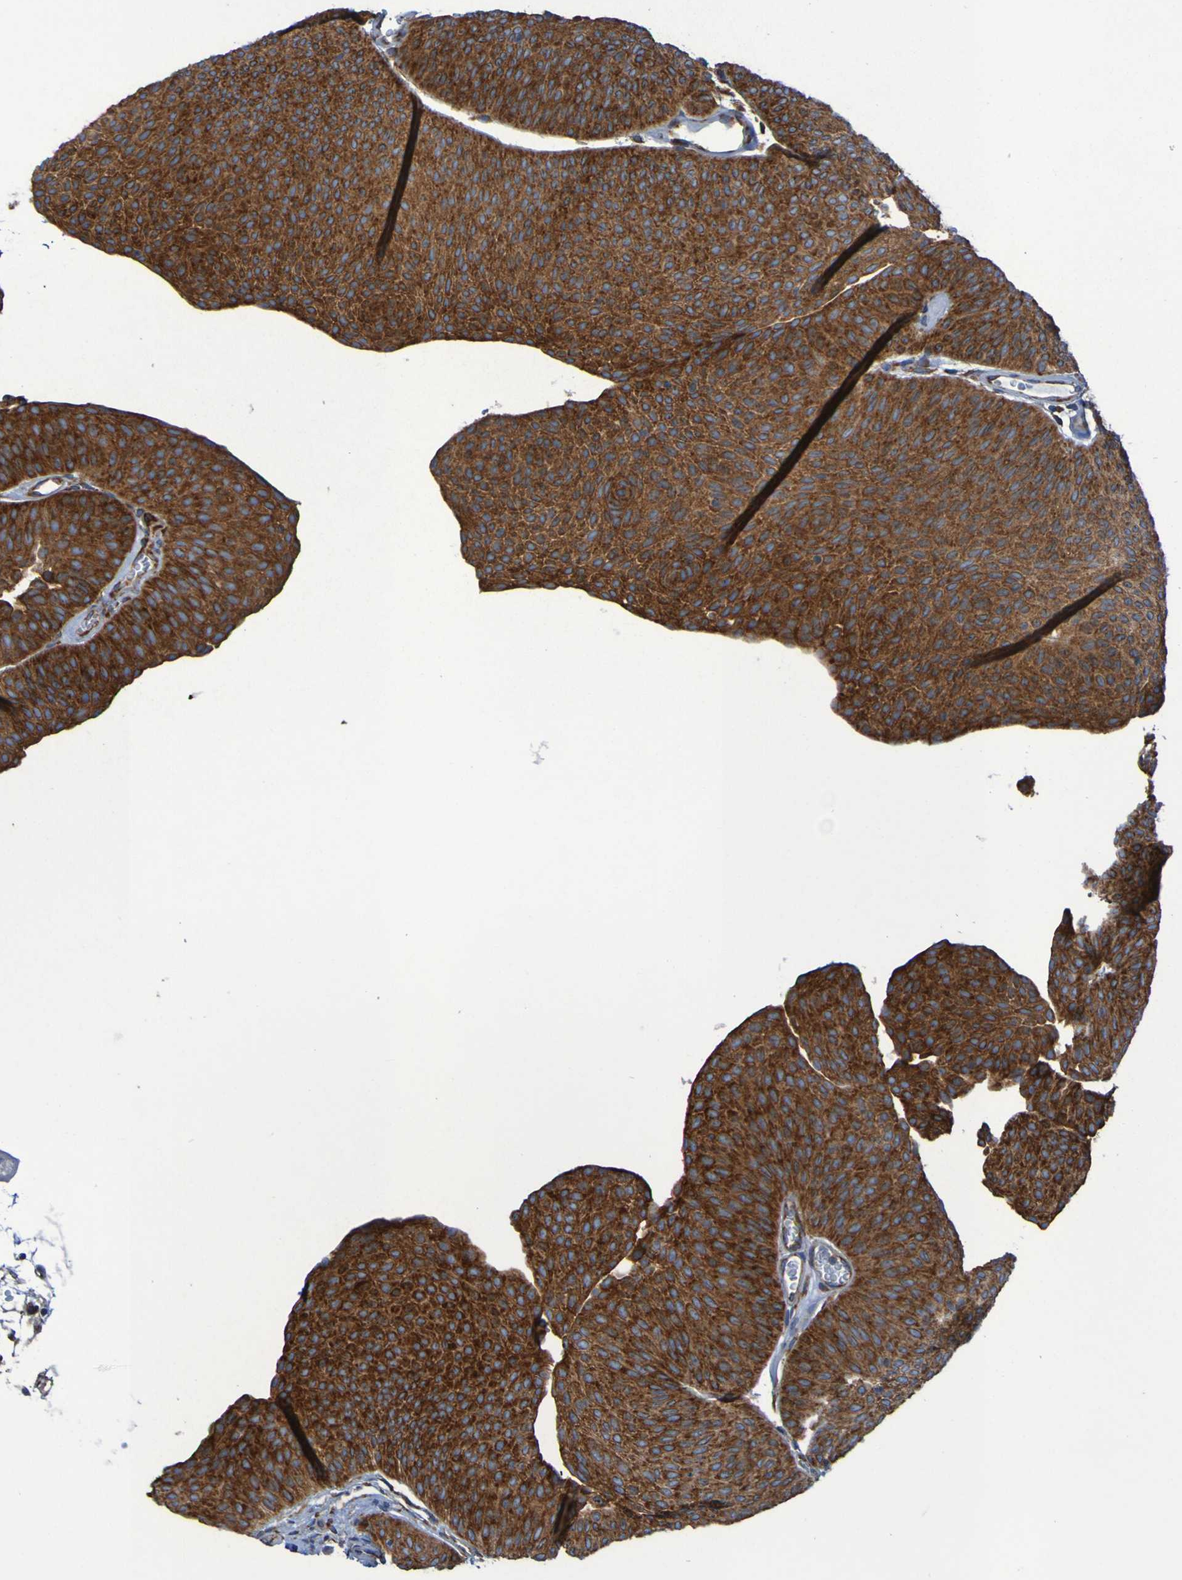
{"staining": {"intensity": "strong", "quantity": ">75%", "location": "cytoplasmic/membranous"}, "tissue": "urothelial cancer", "cell_type": "Tumor cells", "image_type": "cancer", "snomed": [{"axis": "morphology", "description": "Urothelial carcinoma, Low grade"}, {"axis": "topography", "description": "Urinary bladder"}], "caption": "Tumor cells reveal high levels of strong cytoplasmic/membranous positivity in approximately >75% of cells in urothelial cancer.", "gene": "FKBP3", "patient": {"sex": "female", "age": 60}}